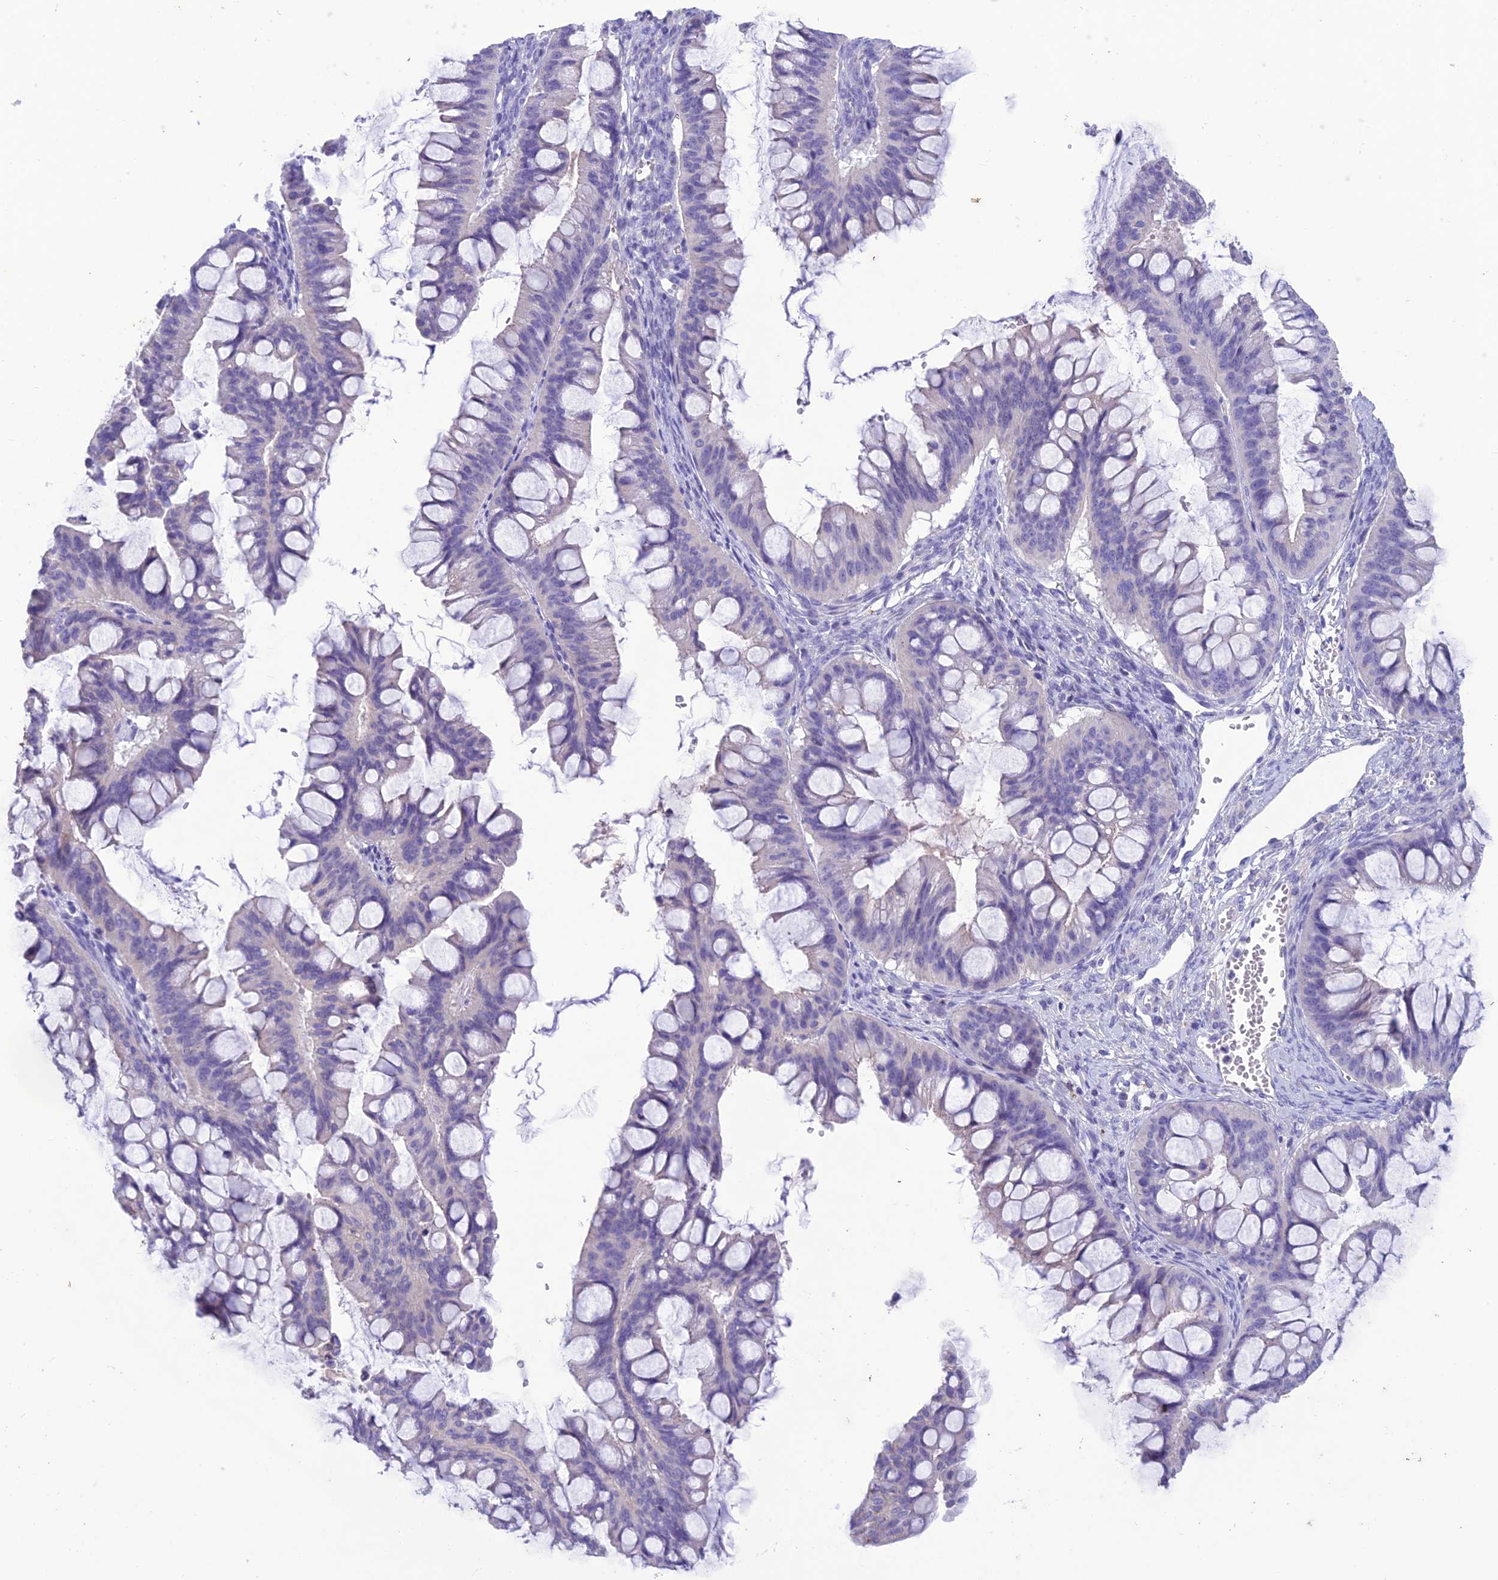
{"staining": {"intensity": "negative", "quantity": "none", "location": "none"}, "tissue": "ovarian cancer", "cell_type": "Tumor cells", "image_type": "cancer", "snomed": [{"axis": "morphology", "description": "Cystadenocarcinoma, mucinous, NOS"}, {"axis": "topography", "description": "Ovary"}], "caption": "DAB (3,3'-diaminobenzidine) immunohistochemical staining of ovarian mucinous cystadenocarcinoma exhibits no significant expression in tumor cells. Brightfield microscopy of IHC stained with DAB (3,3'-diaminobenzidine) (brown) and hematoxylin (blue), captured at high magnification.", "gene": "IFT172", "patient": {"sex": "female", "age": 73}}